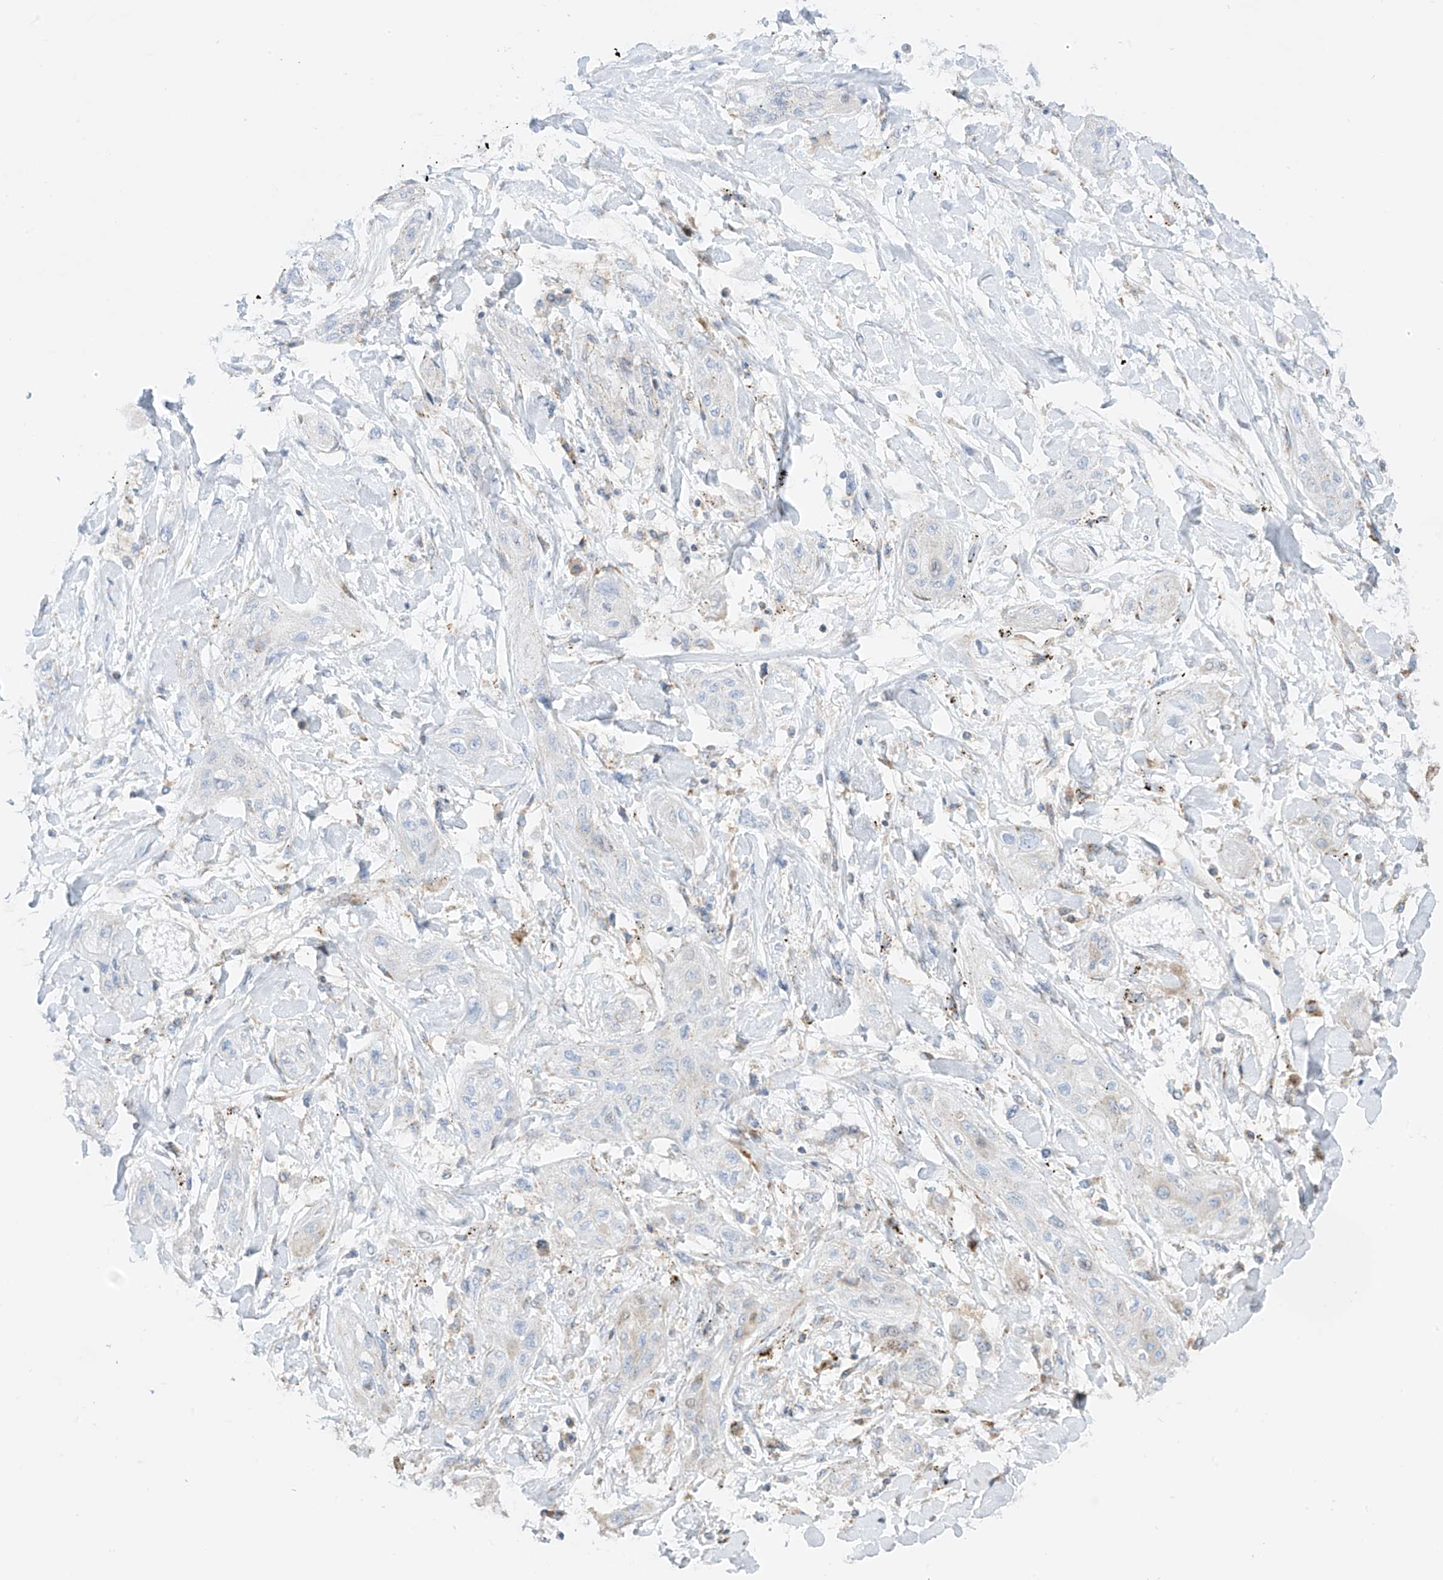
{"staining": {"intensity": "negative", "quantity": "none", "location": "none"}, "tissue": "lung cancer", "cell_type": "Tumor cells", "image_type": "cancer", "snomed": [{"axis": "morphology", "description": "Squamous cell carcinoma, NOS"}, {"axis": "topography", "description": "Lung"}], "caption": "Immunohistochemical staining of human lung squamous cell carcinoma demonstrates no significant expression in tumor cells.", "gene": "XKR3", "patient": {"sex": "female", "age": 47}}